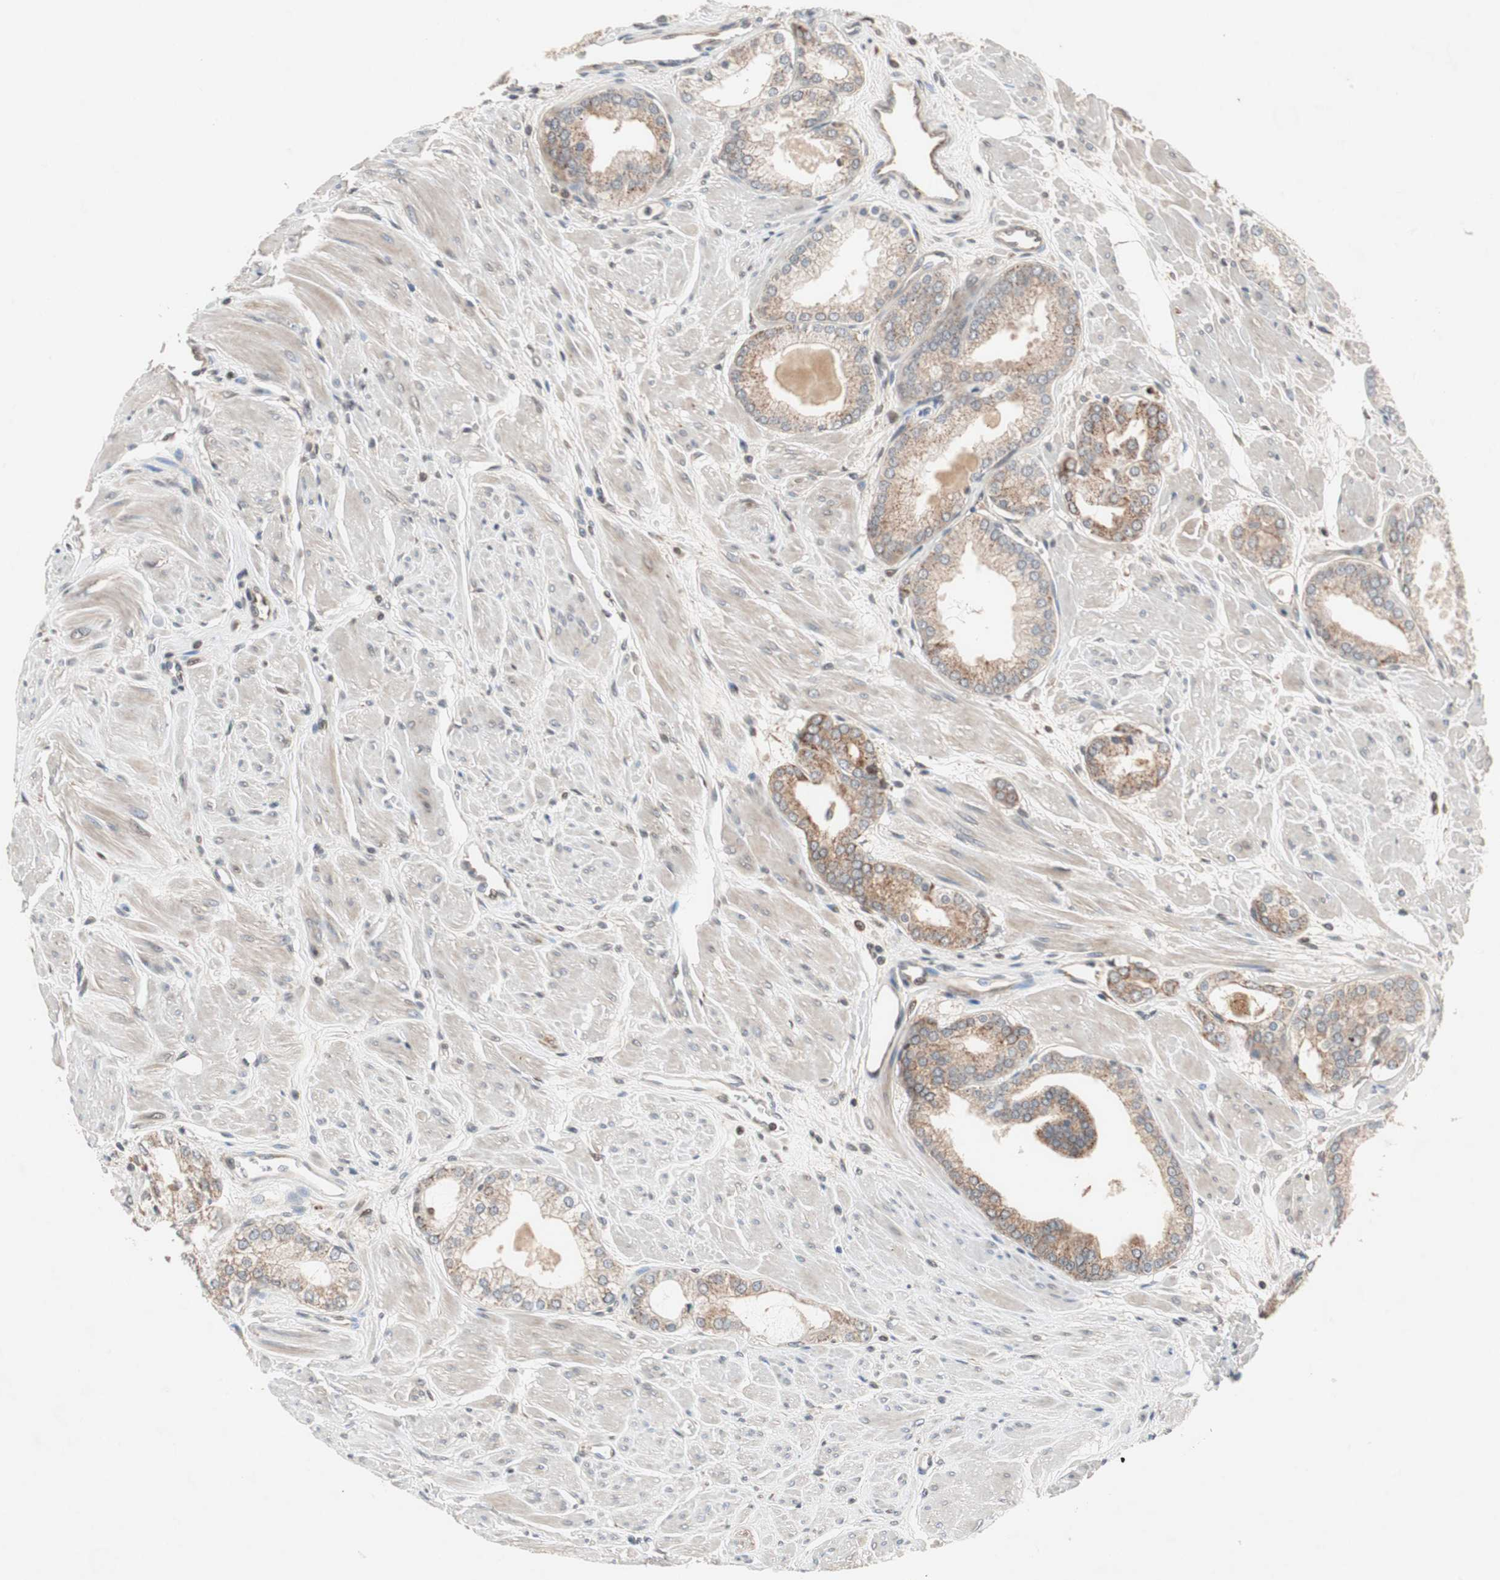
{"staining": {"intensity": "moderate", "quantity": ">75%", "location": "cytoplasmic/membranous"}, "tissue": "prostate cancer", "cell_type": "Tumor cells", "image_type": "cancer", "snomed": [{"axis": "morphology", "description": "Adenocarcinoma, High grade"}, {"axis": "topography", "description": "Prostate"}], "caption": "Moderate cytoplasmic/membranous protein expression is identified in about >75% of tumor cells in high-grade adenocarcinoma (prostate).", "gene": "NF2", "patient": {"sex": "male", "age": 61}}